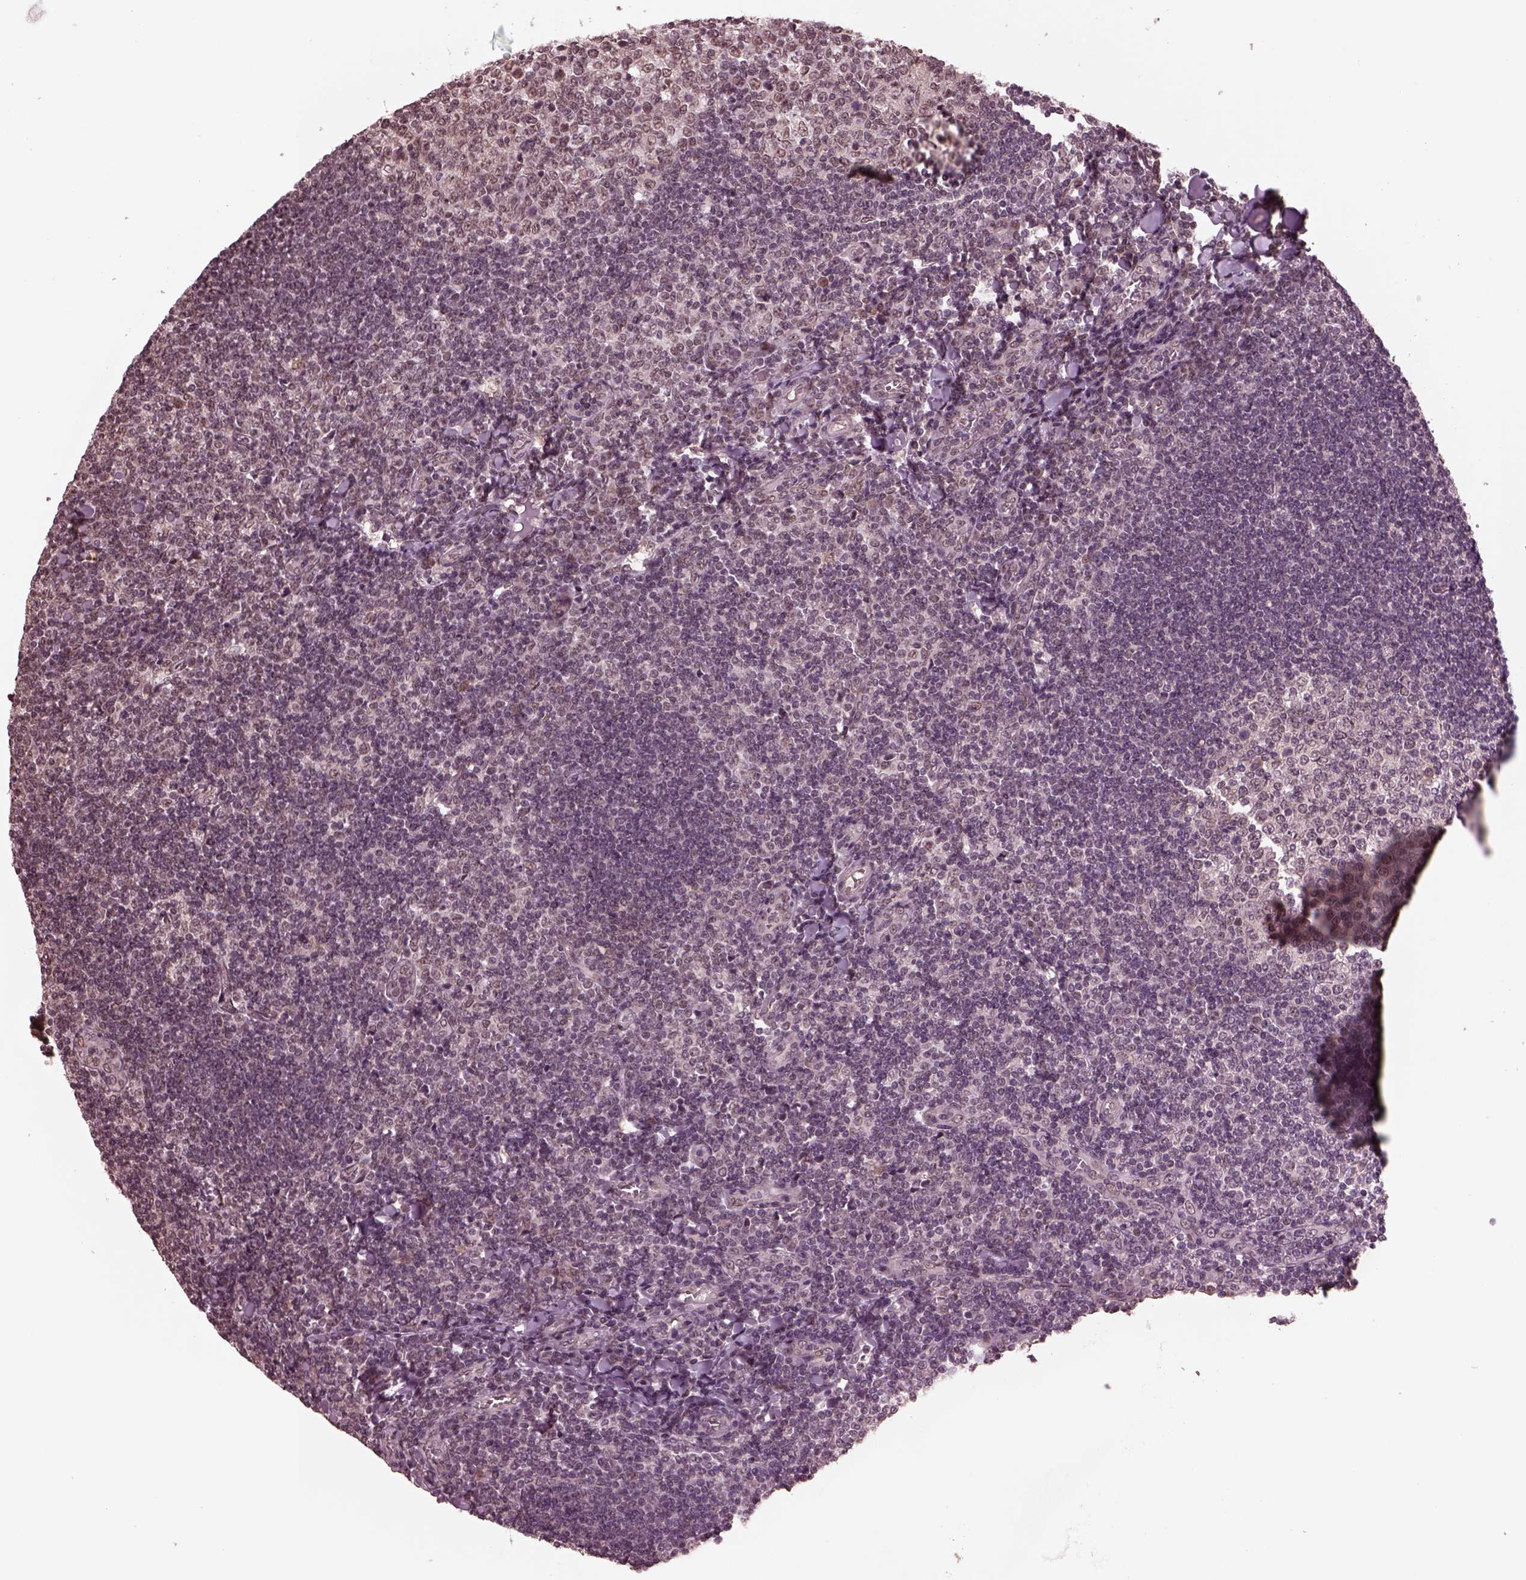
{"staining": {"intensity": "moderate", "quantity": "<25%", "location": "nuclear"}, "tissue": "tonsil", "cell_type": "Germinal center cells", "image_type": "normal", "snomed": [{"axis": "morphology", "description": "Normal tissue, NOS"}, {"axis": "topography", "description": "Tonsil"}], "caption": "A histopathology image of human tonsil stained for a protein shows moderate nuclear brown staining in germinal center cells. (DAB (3,3'-diaminobenzidine) IHC, brown staining for protein, blue staining for nuclei).", "gene": "NAP1L5", "patient": {"sex": "female", "age": 12}}